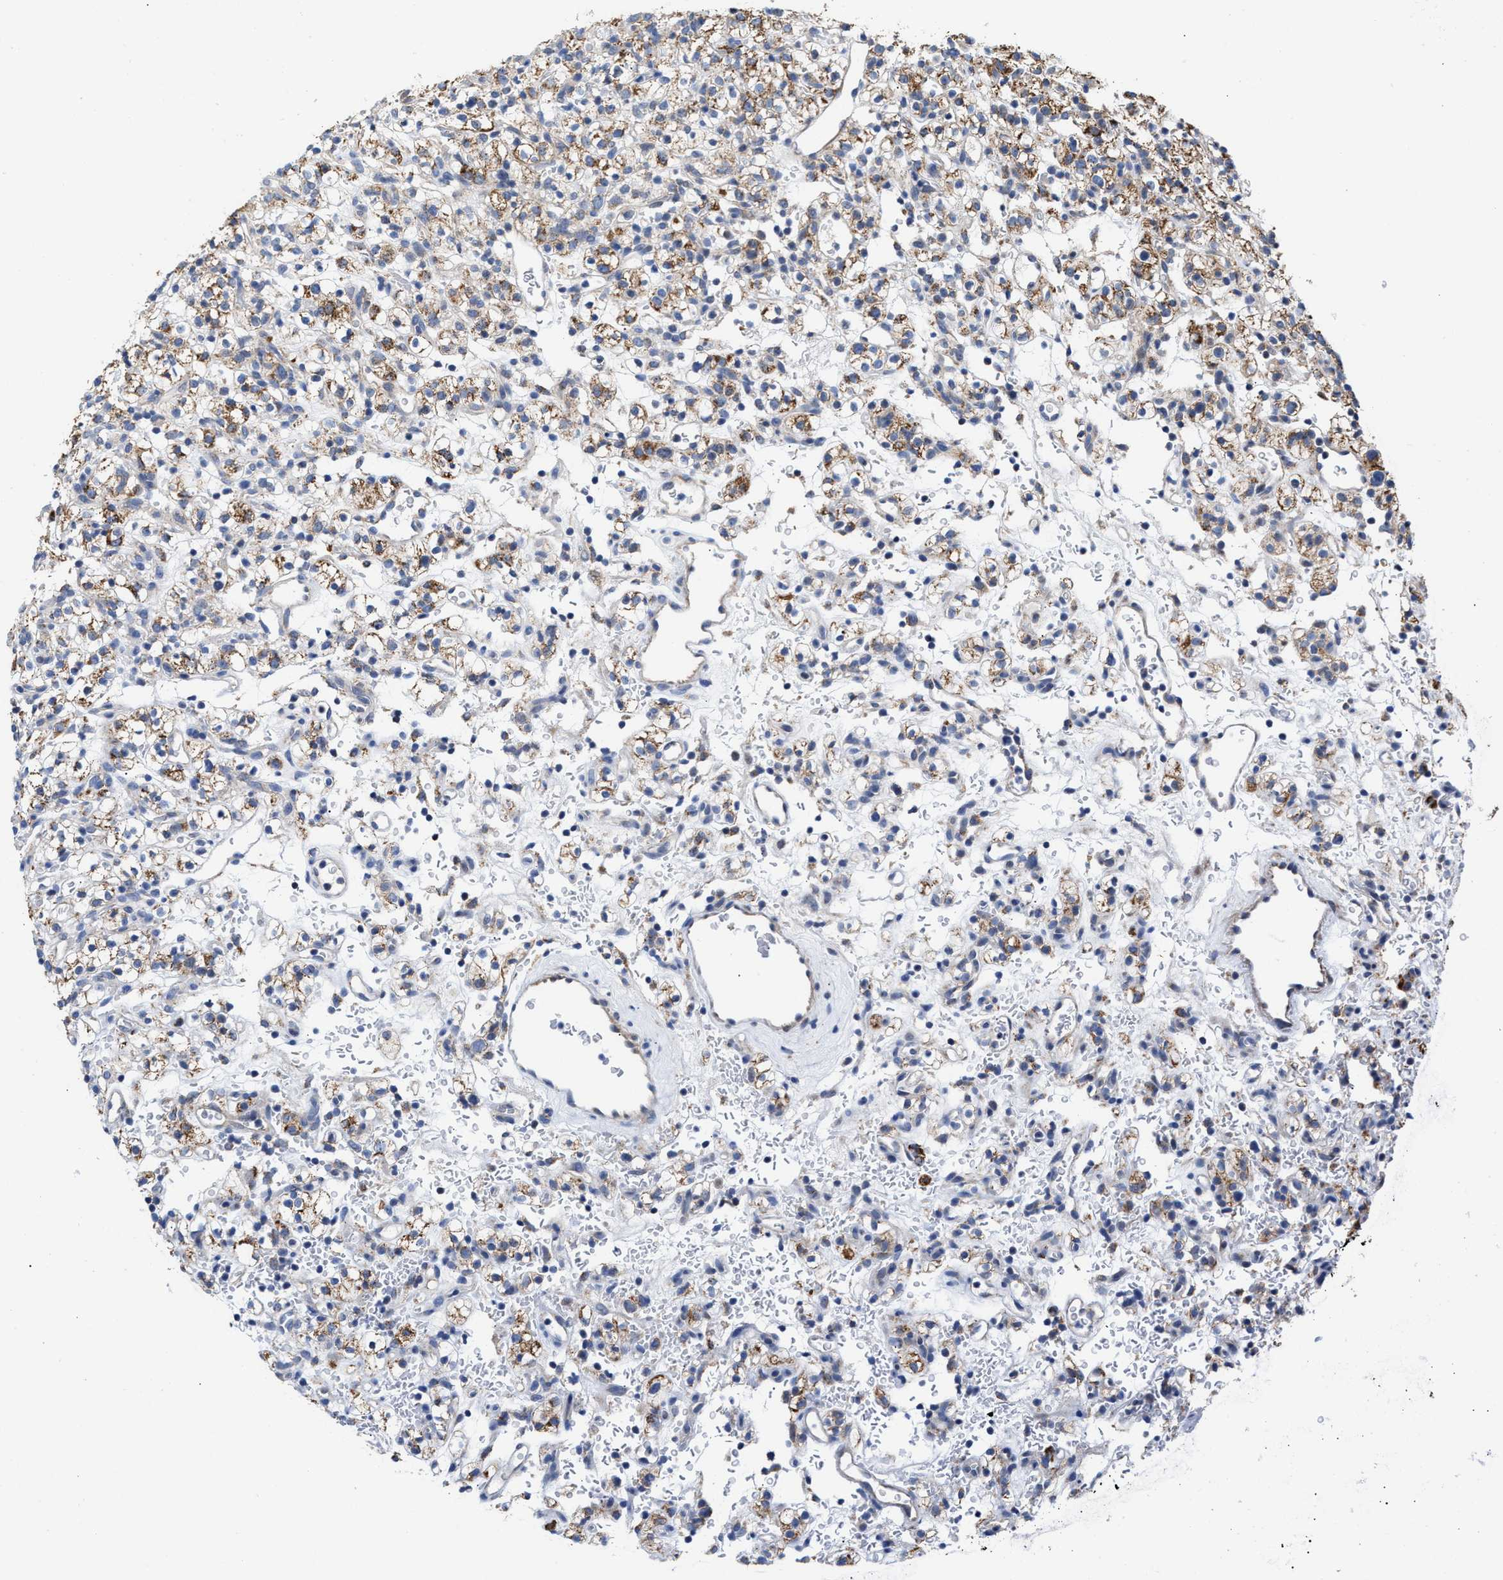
{"staining": {"intensity": "moderate", "quantity": "<25%", "location": "cytoplasmic/membranous"}, "tissue": "renal cancer", "cell_type": "Tumor cells", "image_type": "cancer", "snomed": [{"axis": "morphology", "description": "Normal tissue, NOS"}, {"axis": "morphology", "description": "Adenocarcinoma, NOS"}, {"axis": "topography", "description": "Kidney"}], "caption": "Immunohistochemistry histopathology image of renal adenocarcinoma stained for a protein (brown), which reveals low levels of moderate cytoplasmic/membranous expression in approximately <25% of tumor cells.", "gene": "JAG1", "patient": {"sex": "female", "age": 72}}